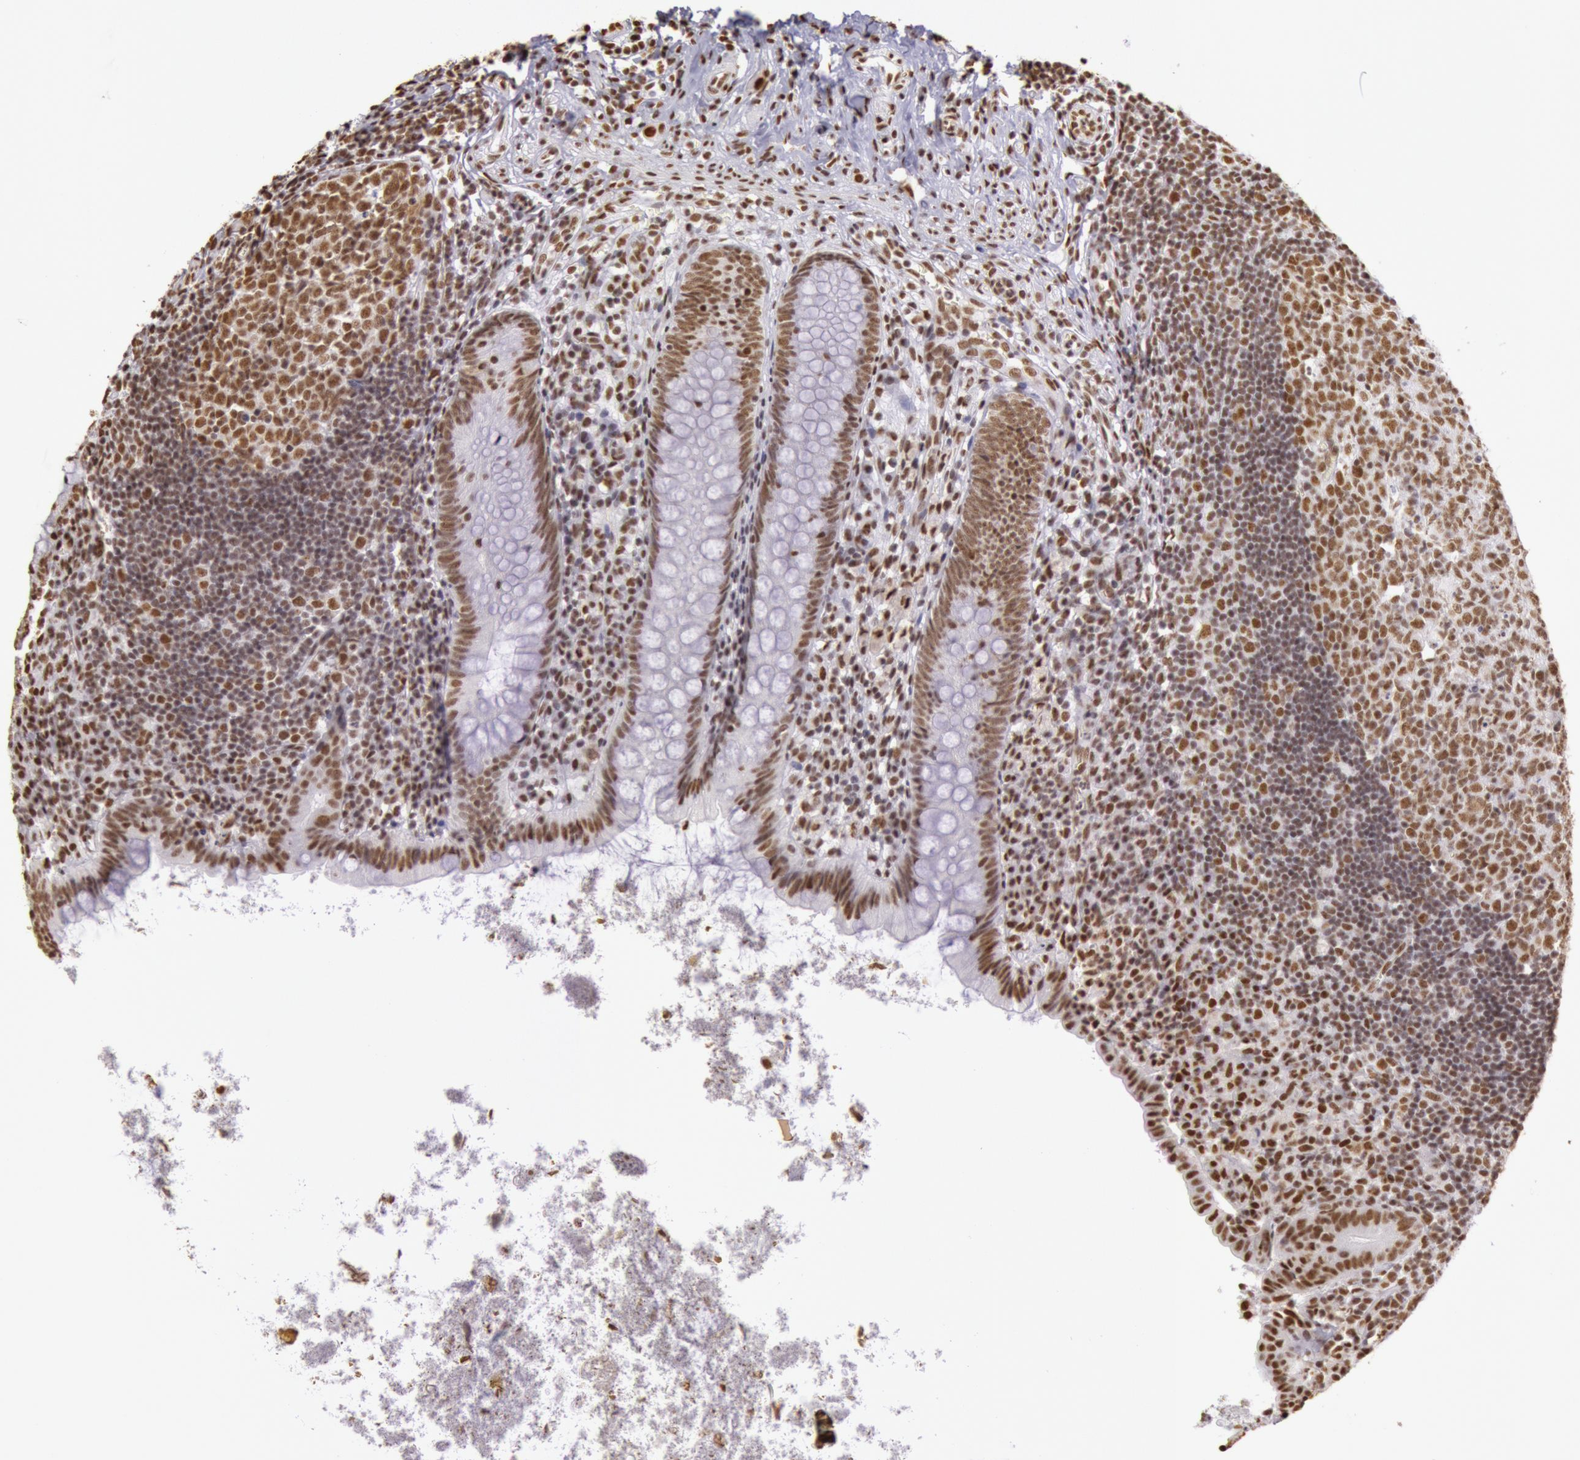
{"staining": {"intensity": "strong", "quantity": ">75%", "location": "nuclear"}, "tissue": "appendix", "cell_type": "Glandular cells", "image_type": "normal", "snomed": [{"axis": "morphology", "description": "Normal tissue, NOS"}, {"axis": "topography", "description": "Appendix"}], "caption": "Immunohistochemistry (DAB (3,3'-diaminobenzidine)) staining of unremarkable human appendix displays strong nuclear protein expression in about >75% of glandular cells.", "gene": "HNRNPH1", "patient": {"sex": "female", "age": 9}}